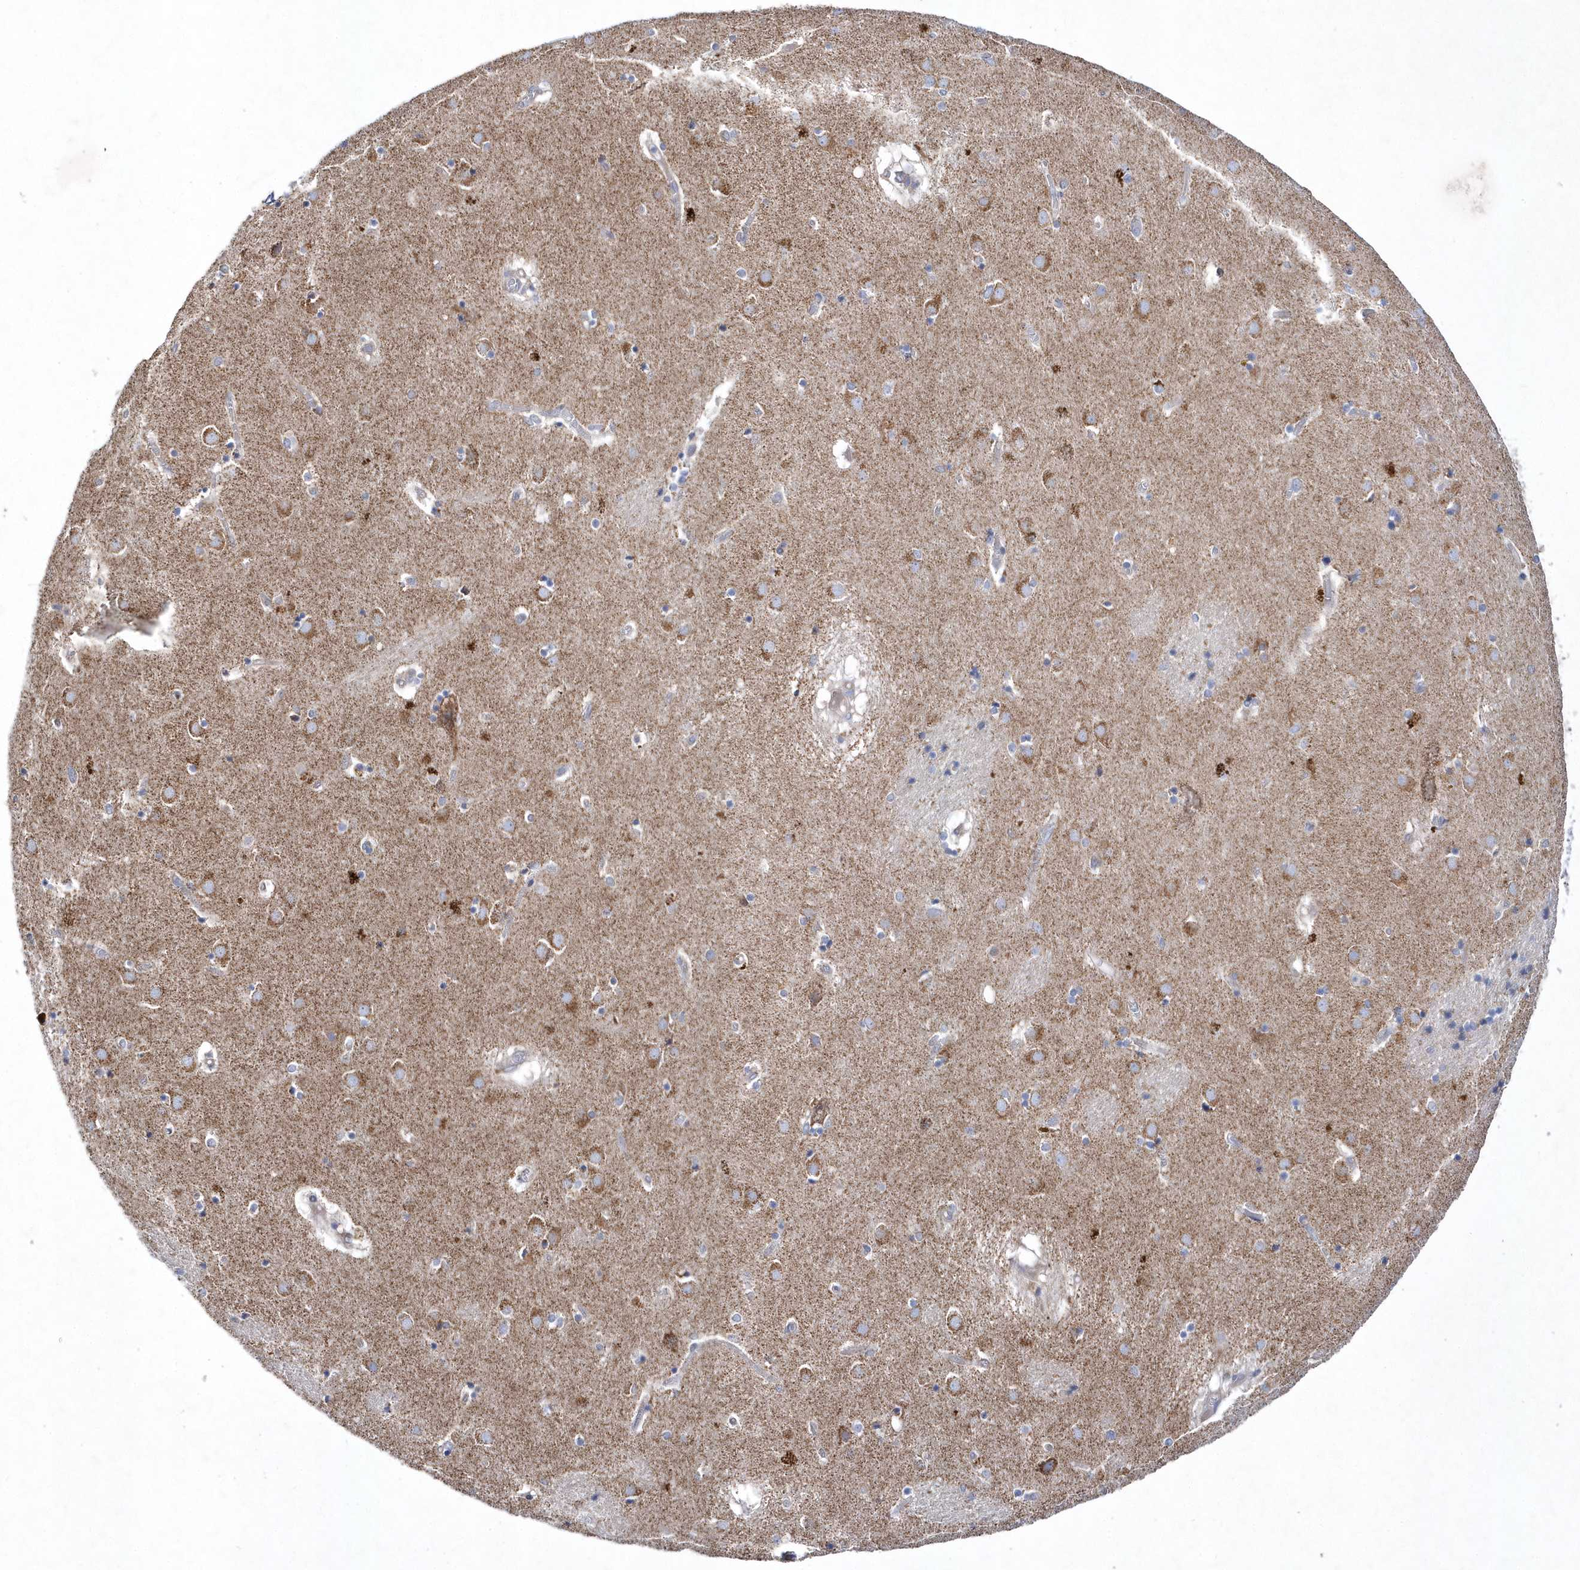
{"staining": {"intensity": "moderate", "quantity": "25%-75%", "location": "cytoplasmic/membranous"}, "tissue": "caudate", "cell_type": "Glial cells", "image_type": "normal", "snomed": [{"axis": "morphology", "description": "Normal tissue, NOS"}, {"axis": "topography", "description": "Lateral ventricle wall"}], "caption": "Protein positivity by immunohistochemistry (IHC) exhibits moderate cytoplasmic/membranous positivity in about 25%-75% of glial cells in normal caudate.", "gene": "JKAMP", "patient": {"sex": "male", "age": 70}}